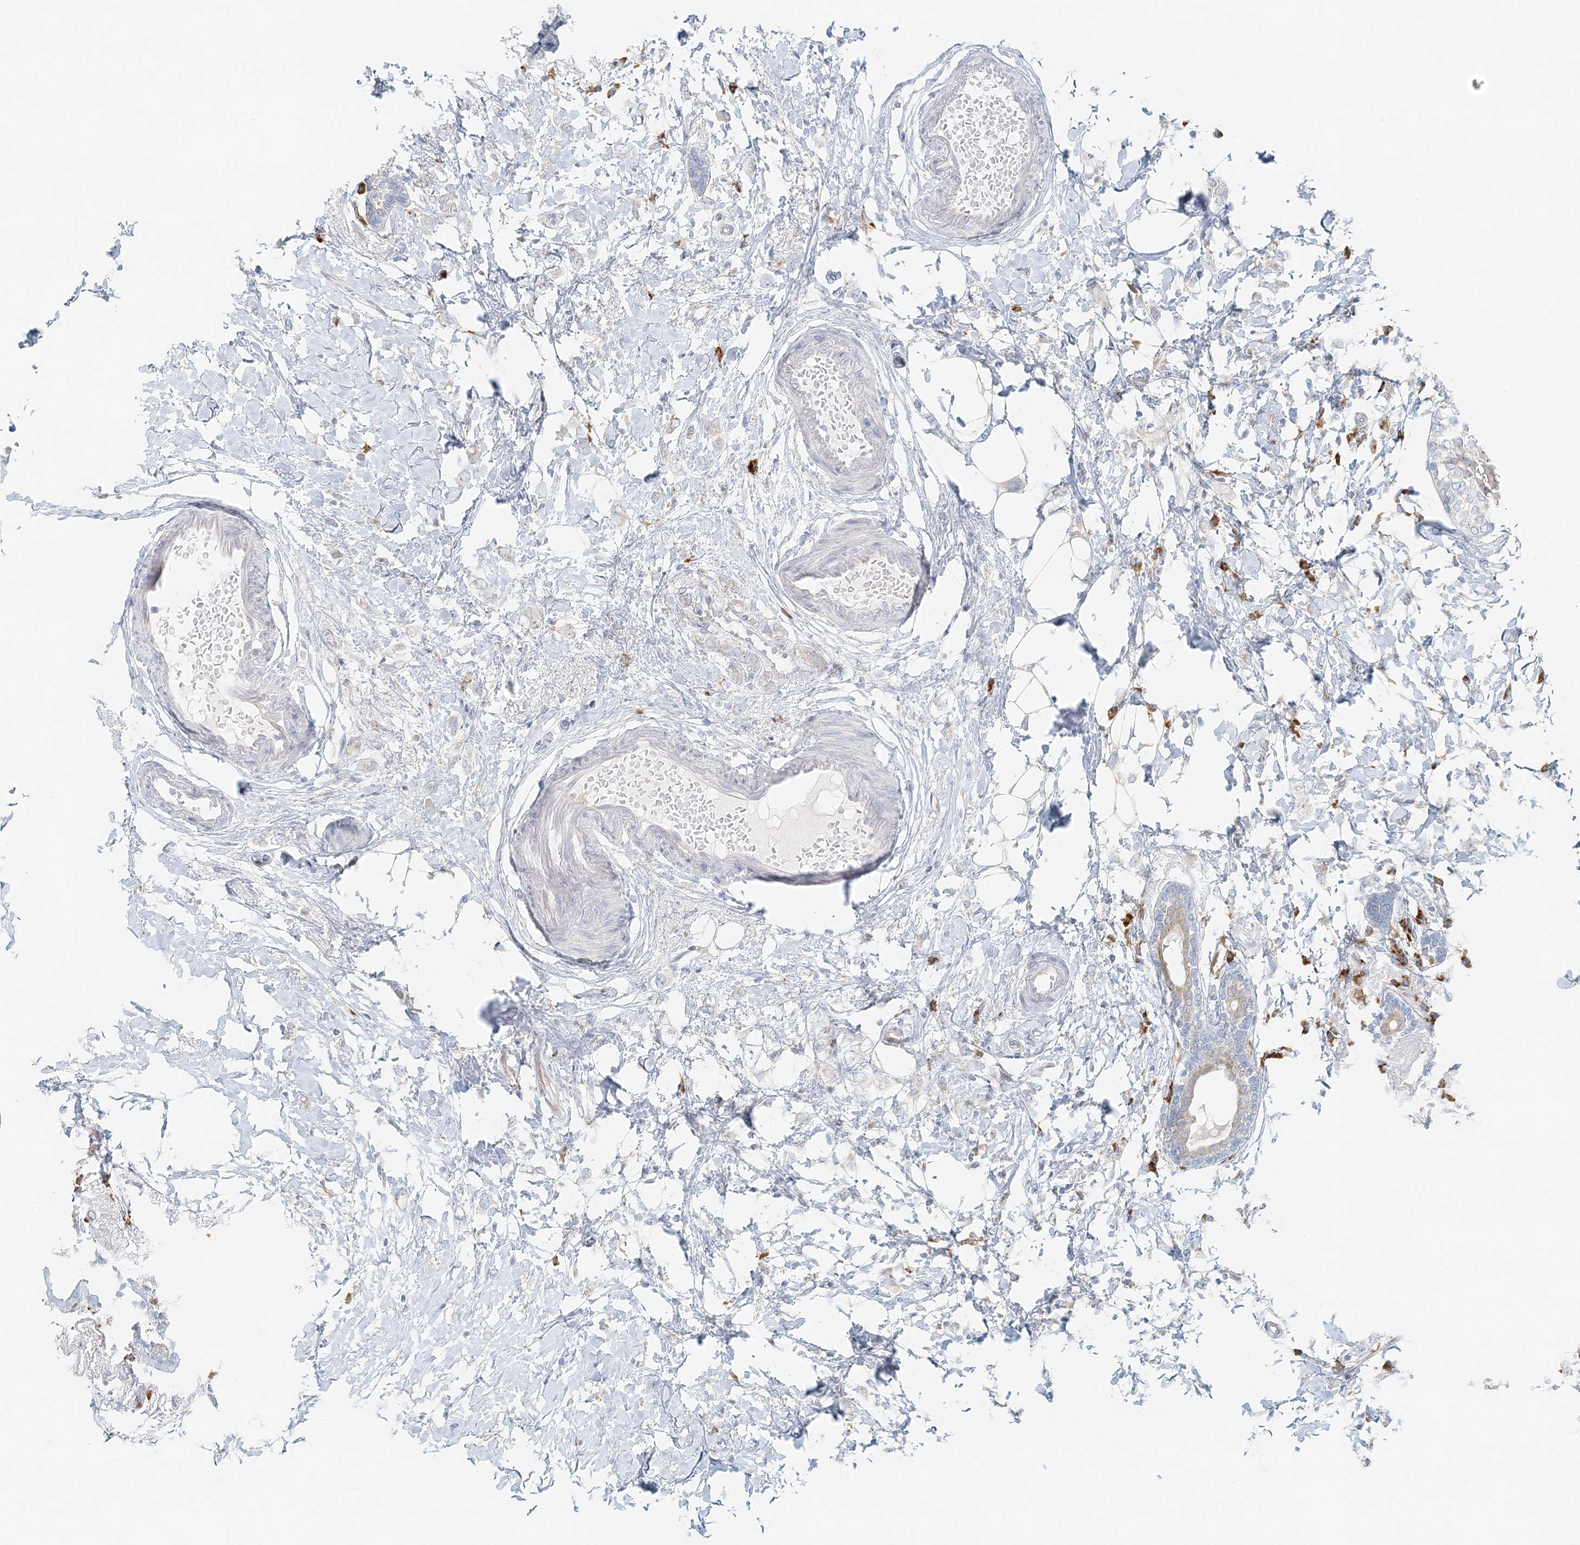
{"staining": {"intensity": "negative", "quantity": "none", "location": "none"}, "tissue": "breast cancer", "cell_type": "Tumor cells", "image_type": "cancer", "snomed": [{"axis": "morphology", "description": "Normal tissue, NOS"}, {"axis": "morphology", "description": "Lobular carcinoma"}, {"axis": "topography", "description": "Breast"}], "caption": "This is an immunohistochemistry (IHC) image of human breast cancer (lobular carcinoma). There is no positivity in tumor cells.", "gene": "STK11IP", "patient": {"sex": "female", "age": 47}}